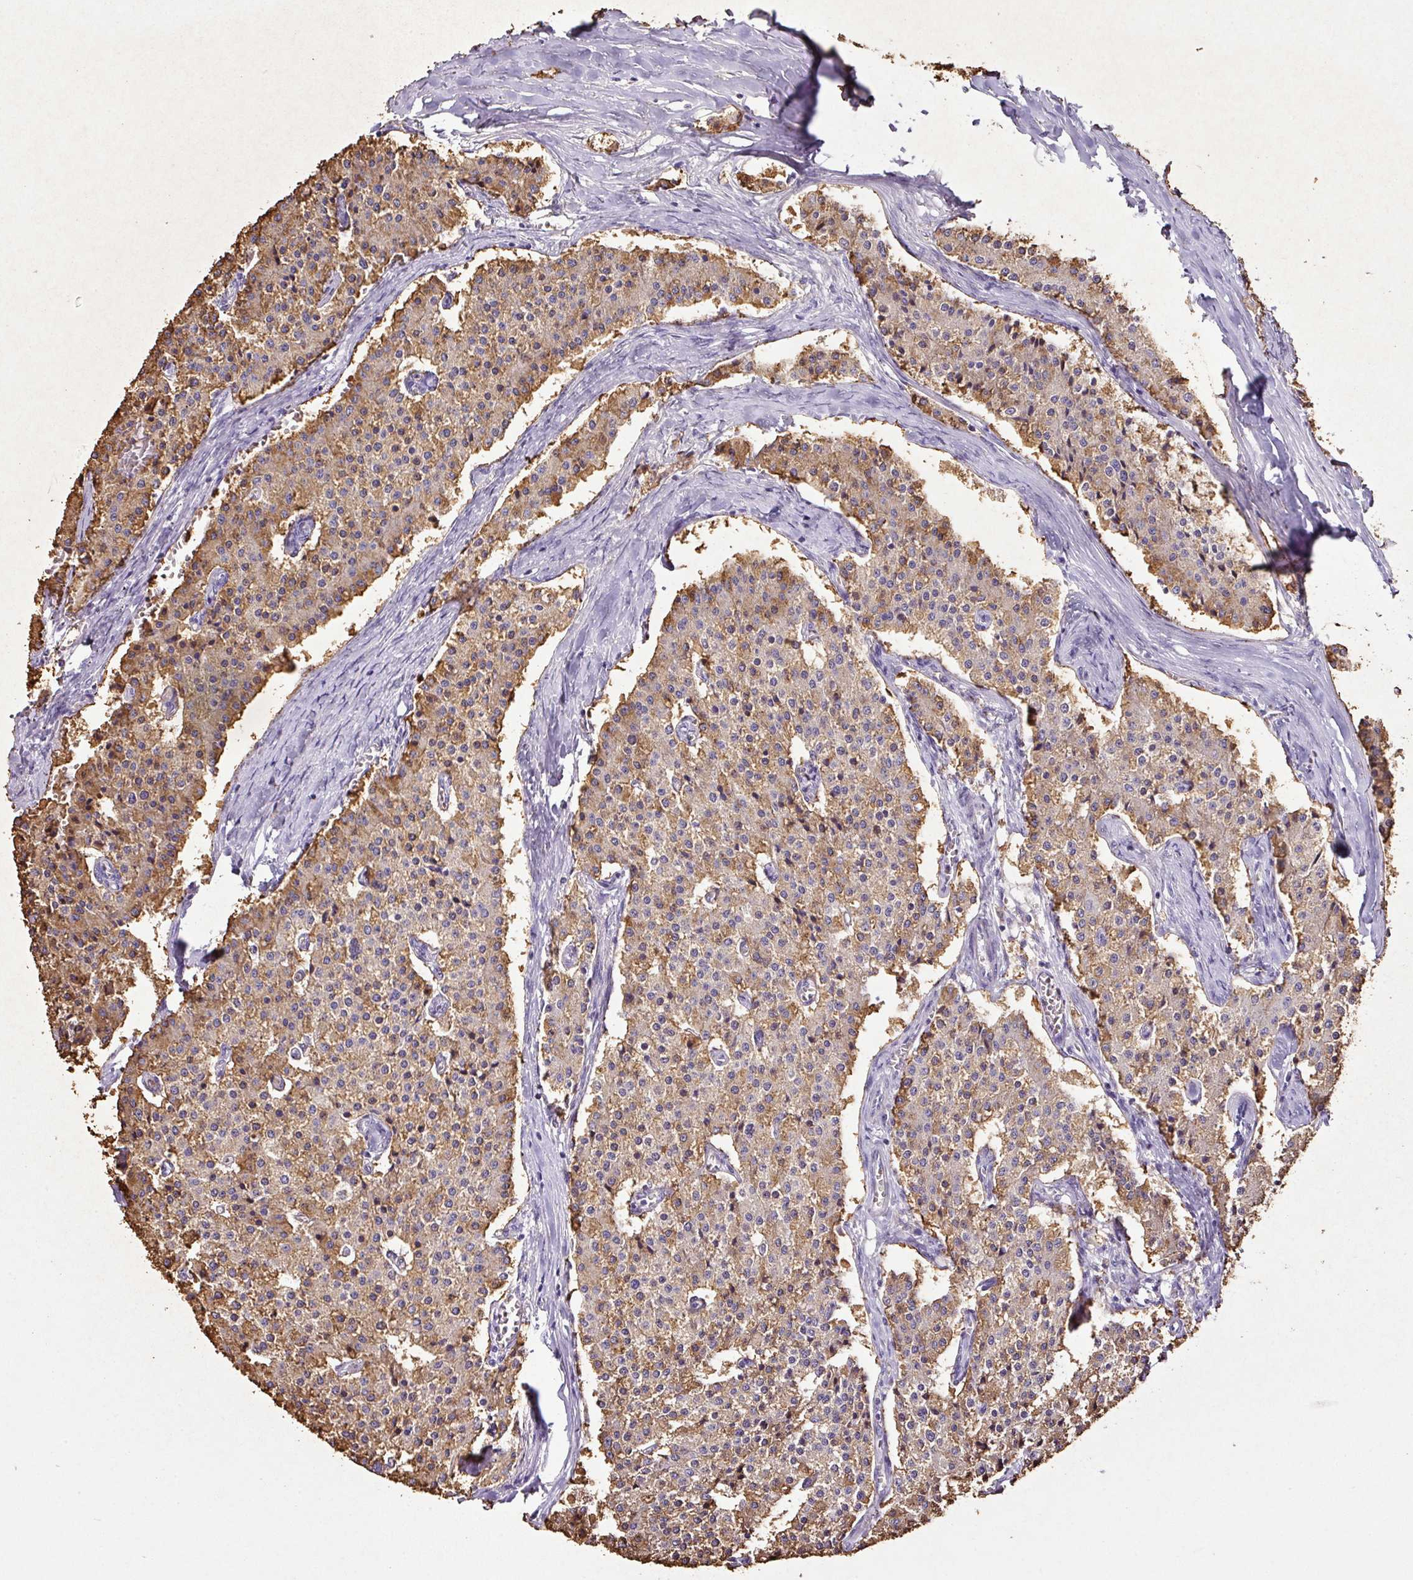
{"staining": {"intensity": "moderate", "quantity": "25%-75%", "location": "cytoplasmic/membranous"}, "tissue": "carcinoid", "cell_type": "Tumor cells", "image_type": "cancer", "snomed": [{"axis": "morphology", "description": "Carcinoid, malignant, NOS"}, {"axis": "topography", "description": "Colon"}], "caption": "An image of carcinoid stained for a protein displays moderate cytoplasmic/membranous brown staining in tumor cells.", "gene": "AGR3", "patient": {"sex": "female", "age": 52}}